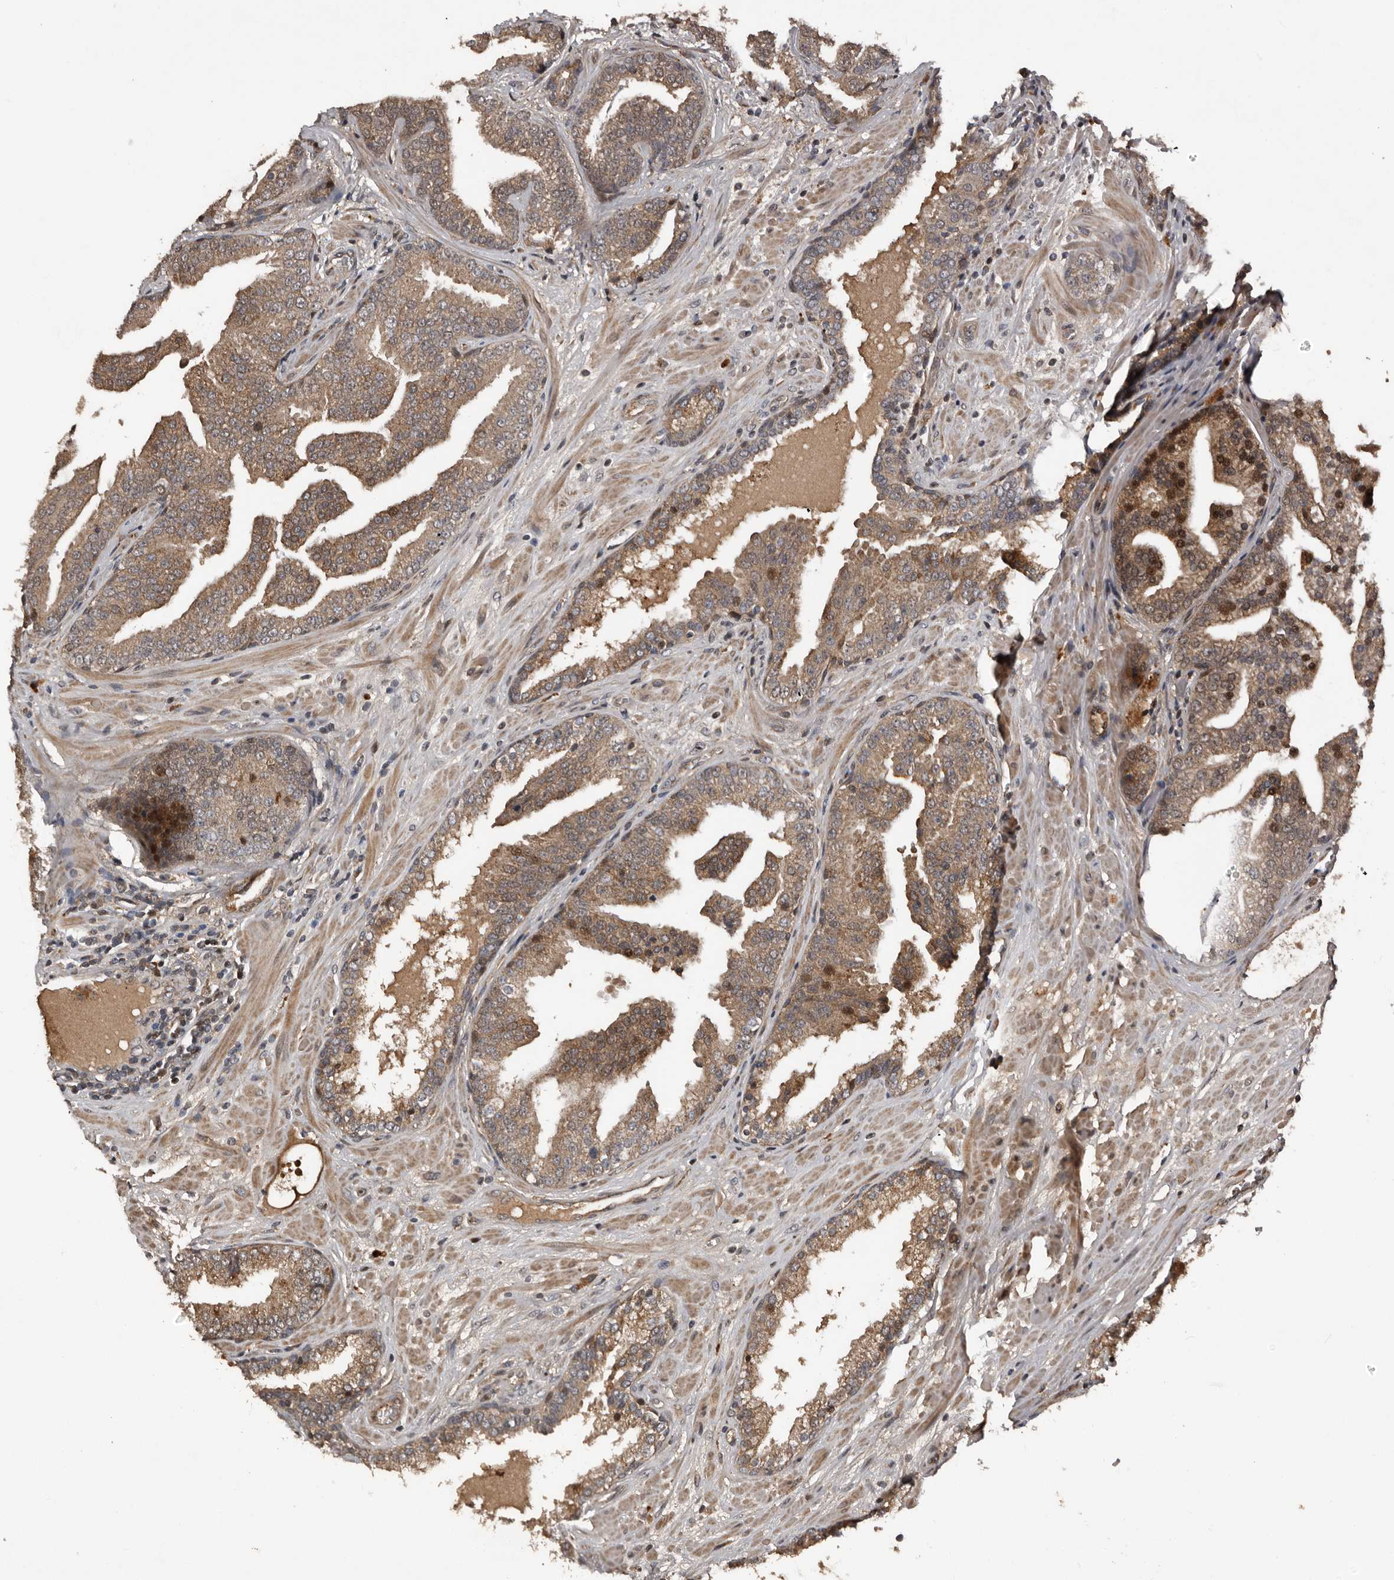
{"staining": {"intensity": "moderate", "quantity": ">75%", "location": "cytoplasmic/membranous,nuclear"}, "tissue": "prostate cancer", "cell_type": "Tumor cells", "image_type": "cancer", "snomed": [{"axis": "morphology", "description": "Adenocarcinoma, Low grade"}, {"axis": "topography", "description": "Prostate"}], "caption": "Immunohistochemical staining of prostate adenocarcinoma (low-grade) demonstrates medium levels of moderate cytoplasmic/membranous and nuclear protein staining in approximately >75% of tumor cells.", "gene": "SERTAD4", "patient": {"sex": "male", "age": 67}}